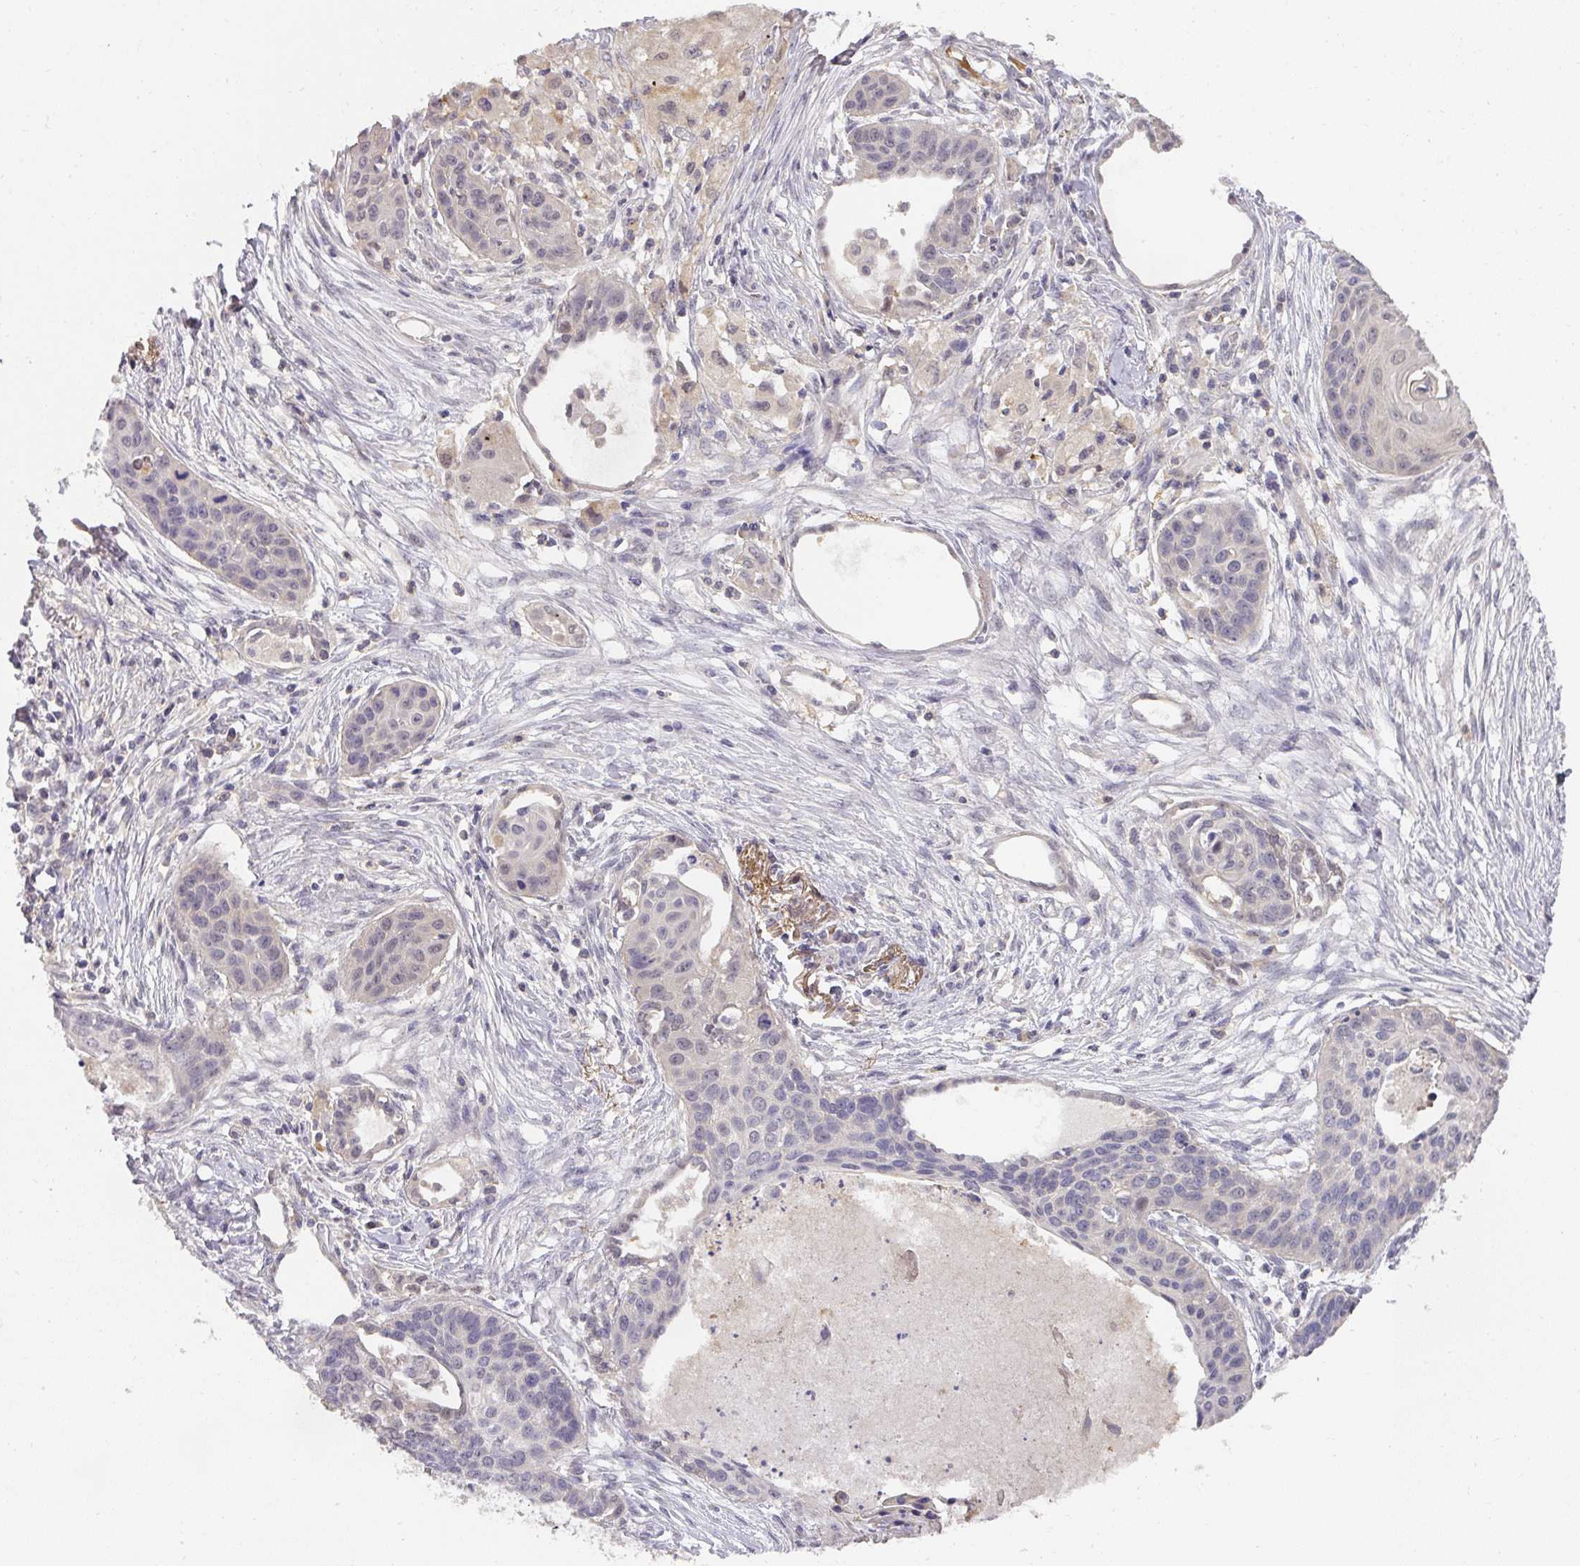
{"staining": {"intensity": "negative", "quantity": "none", "location": "none"}, "tissue": "lung cancer", "cell_type": "Tumor cells", "image_type": "cancer", "snomed": [{"axis": "morphology", "description": "Squamous cell carcinoma, NOS"}, {"axis": "topography", "description": "Lung"}], "caption": "Lung cancer was stained to show a protein in brown. There is no significant positivity in tumor cells.", "gene": "FOXN4", "patient": {"sex": "male", "age": 71}}